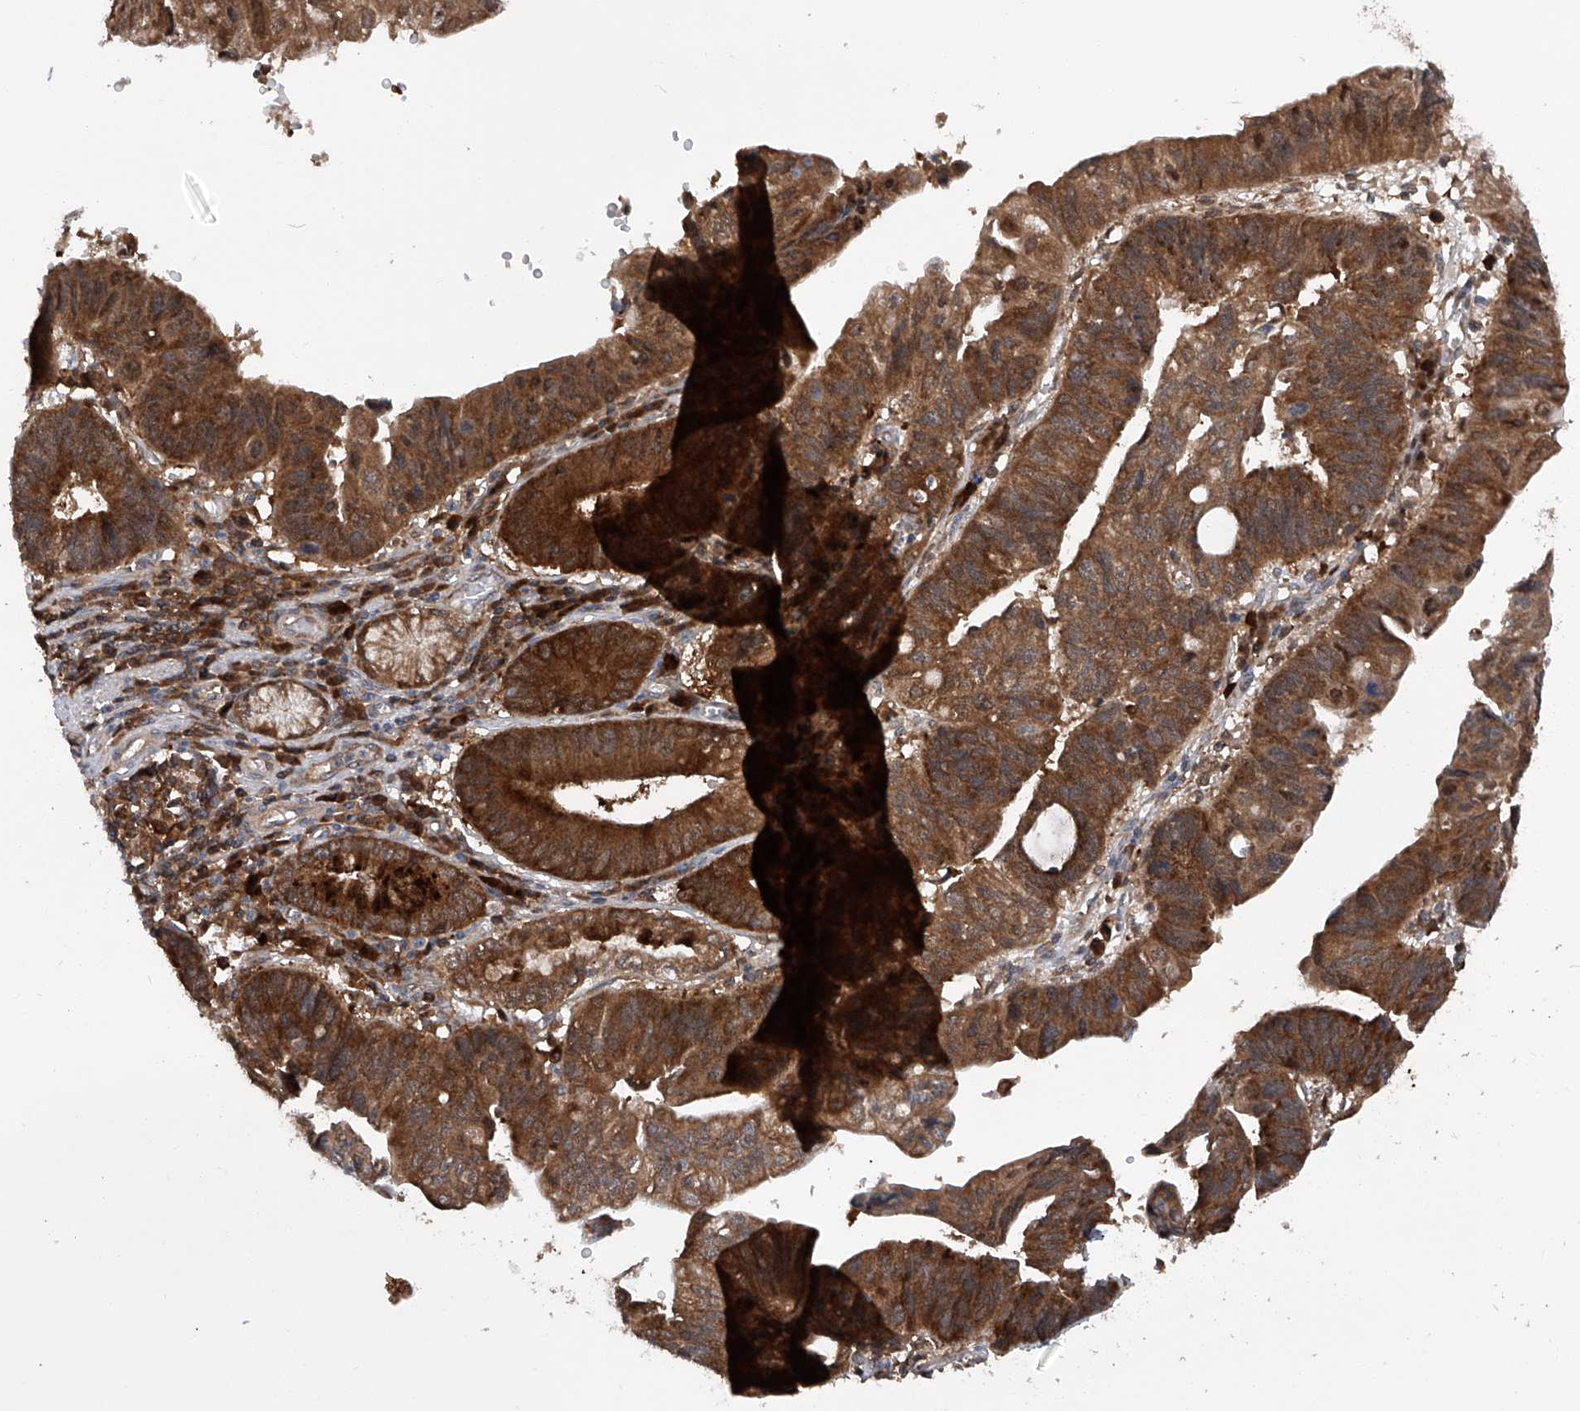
{"staining": {"intensity": "strong", "quantity": ">75%", "location": "cytoplasmic/membranous"}, "tissue": "stomach cancer", "cell_type": "Tumor cells", "image_type": "cancer", "snomed": [{"axis": "morphology", "description": "Adenocarcinoma, NOS"}, {"axis": "topography", "description": "Stomach"}], "caption": "Approximately >75% of tumor cells in human stomach adenocarcinoma reveal strong cytoplasmic/membranous protein expression as visualized by brown immunohistochemical staining.", "gene": "ASCC3", "patient": {"sex": "male", "age": 59}}